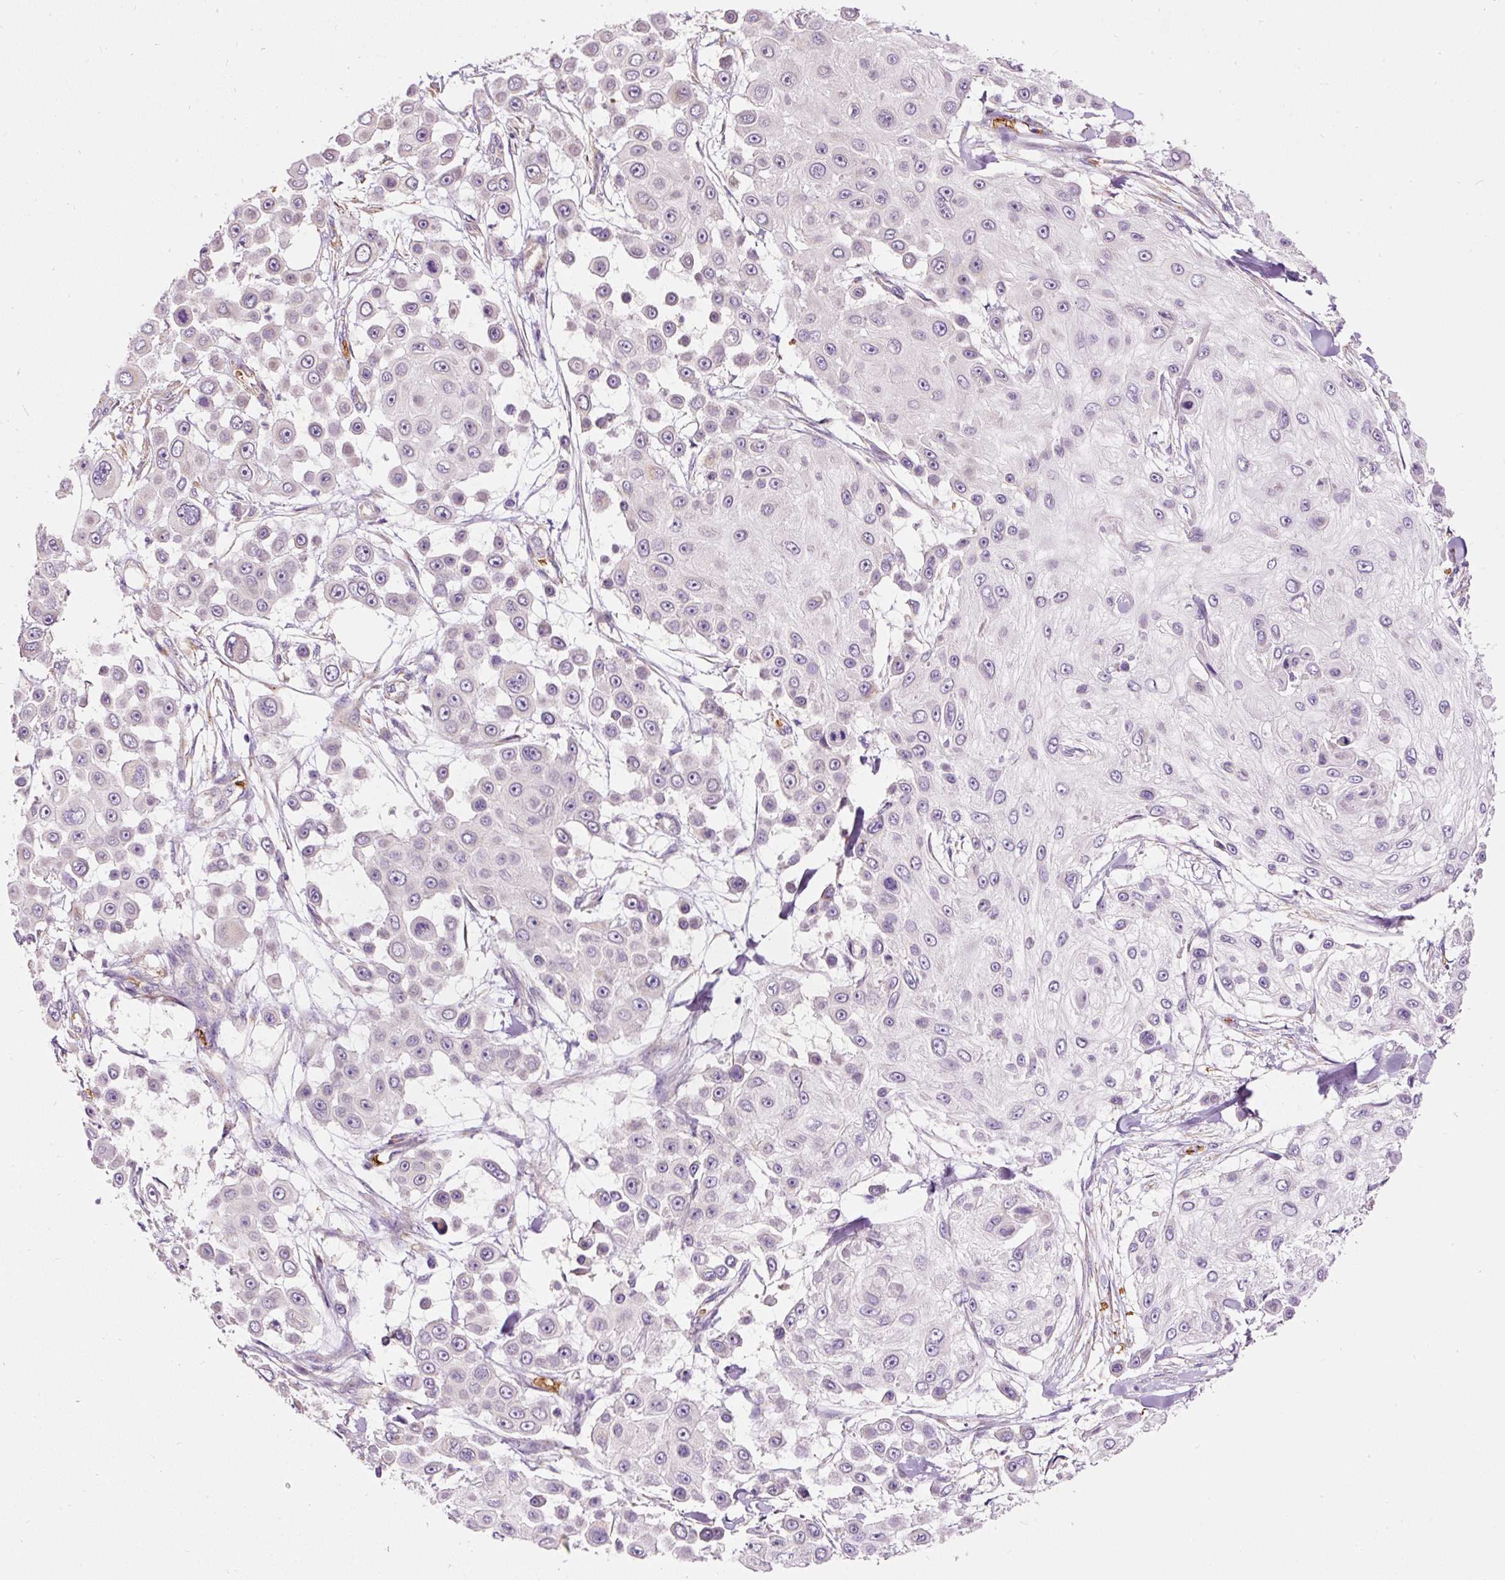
{"staining": {"intensity": "weak", "quantity": "<25%", "location": "cytoplasmic/membranous"}, "tissue": "skin cancer", "cell_type": "Tumor cells", "image_type": "cancer", "snomed": [{"axis": "morphology", "description": "Squamous cell carcinoma, NOS"}, {"axis": "topography", "description": "Skin"}], "caption": "Immunohistochemistry micrograph of human skin squamous cell carcinoma stained for a protein (brown), which reveals no positivity in tumor cells.", "gene": "PRRC2A", "patient": {"sex": "male", "age": 67}}